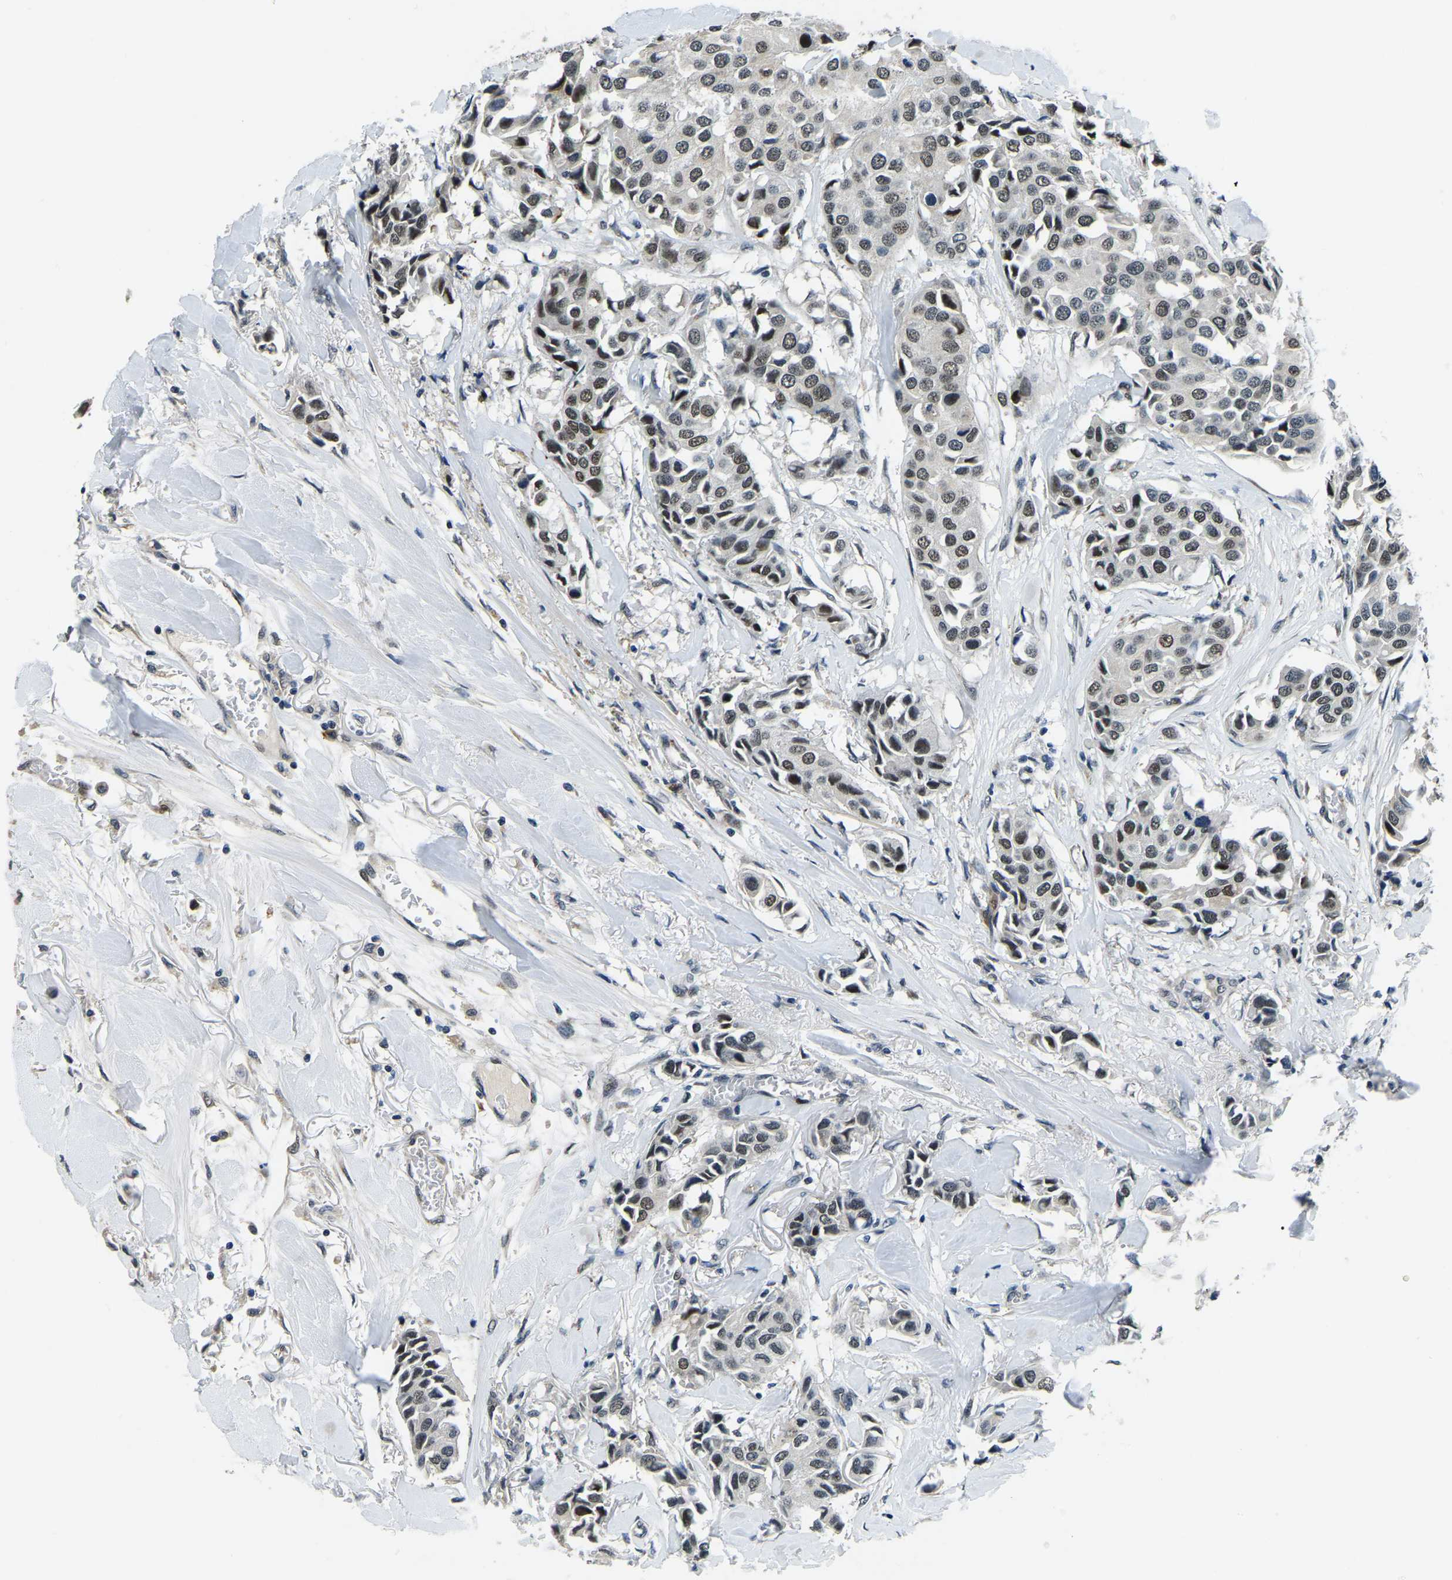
{"staining": {"intensity": "moderate", "quantity": "25%-75%", "location": "nuclear"}, "tissue": "breast cancer", "cell_type": "Tumor cells", "image_type": "cancer", "snomed": [{"axis": "morphology", "description": "Duct carcinoma"}, {"axis": "topography", "description": "Breast"}], "caption": "Immunohistochemistry of breast infiltrating ductal carcinoma reveals medium levels of moderate nuclear staining in about 25%-75% of tumor cells.", "gene": "ING2", "patient": {"sex": "female", "age": 80}}